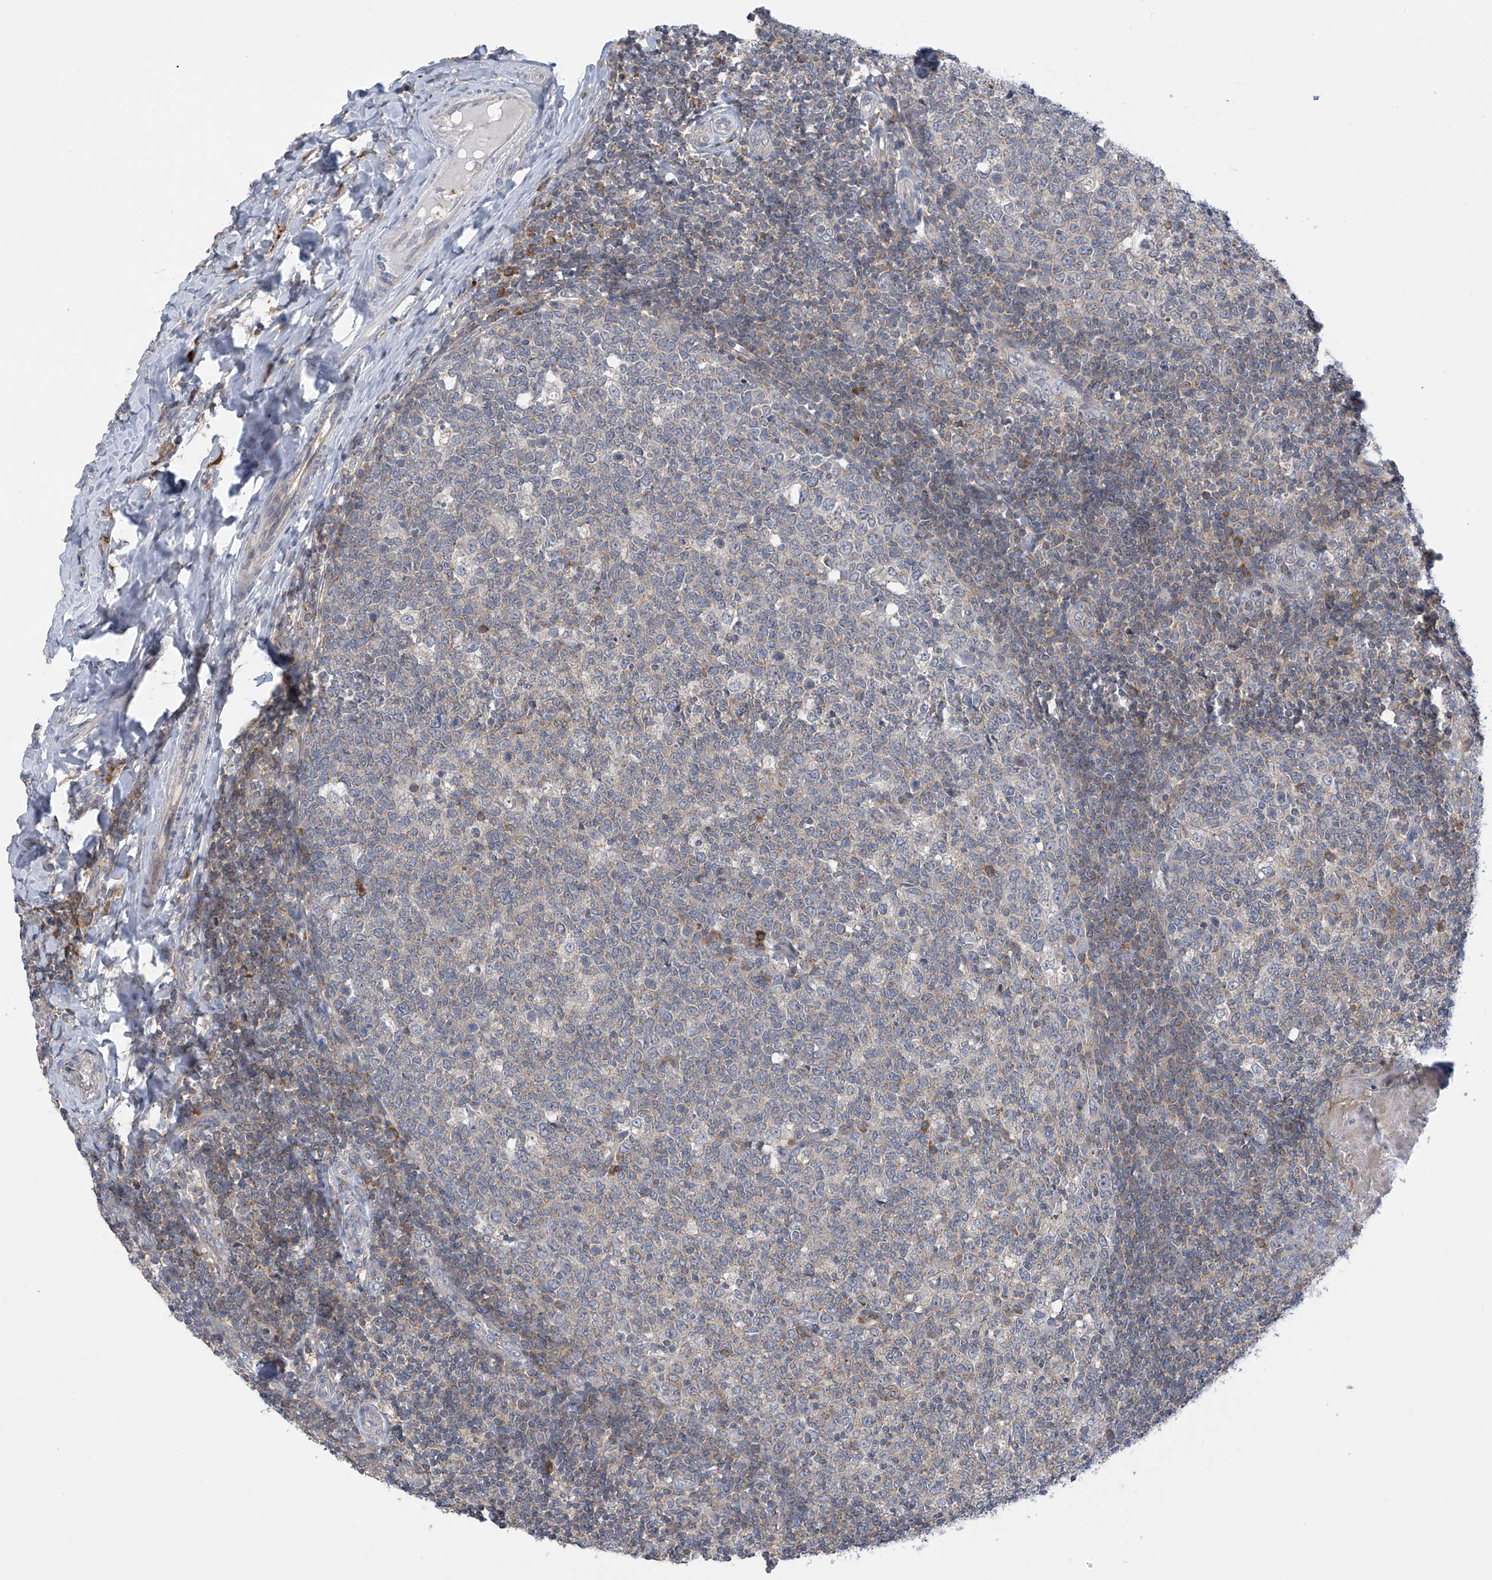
{"staining": {"intensity": "weak", "quantity": "<25%", "location": "cytoplasmic/membranous"}, "tissue": "tonsil", "cell_type": "Germinal center cells", "image_type": "normal", "snomed": [{"axis": "morphology", "description": "Normal tissue, NOS"}, {"axis": "topography", "description": "Tonsil"}], "caption": "Immunohistochemical staining of benign tonsil reveals no significant staining in germinal center cells.", "gene": "SLCO4A1", "patient": {"sex": "female", "age": 19}}